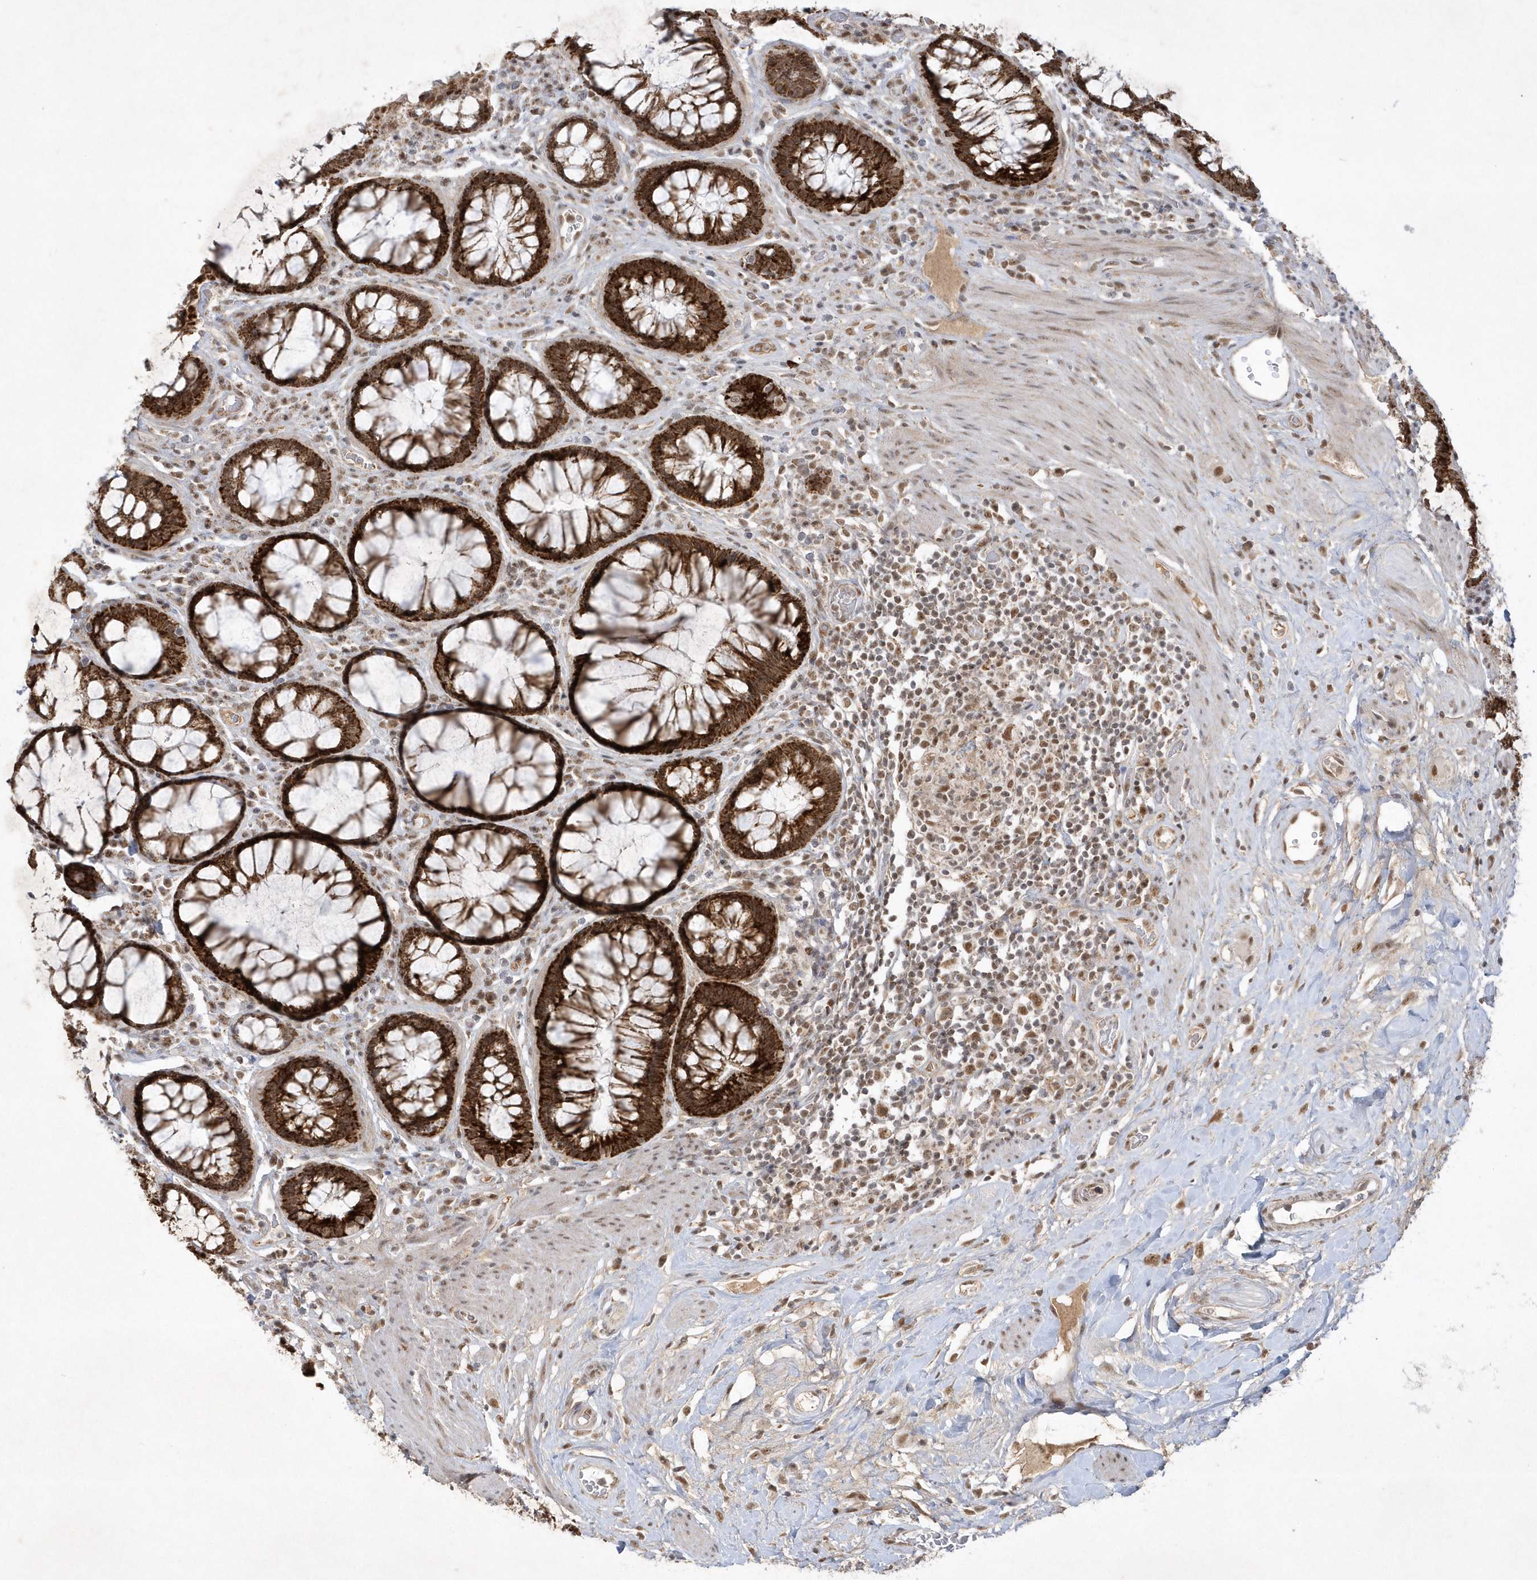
{"staining": {"intensity": "strong", "quantity": ">75%", "location": "cytoplasmic/membranous"}, "tissue": "rectum", "cell_type": "Glandular cells", "image_type": "normal", "snomed": [{"axis": "morphology", "description": "Normal tissue, NOS"}, {"axis": "topography", "description": "Rectum"}], "caption": "DAB (3,3'-diaminobenzidine) immunohistochemical staining of benign rectum exhibits strong cytoplasmic/membranous protein positivity in about >75% of glandular cells. (brown staining indicates protein expression, while blue staining denotes nuclei).", "gene": "CPSF3", "patient": {"sex": "male", "age": 64}}